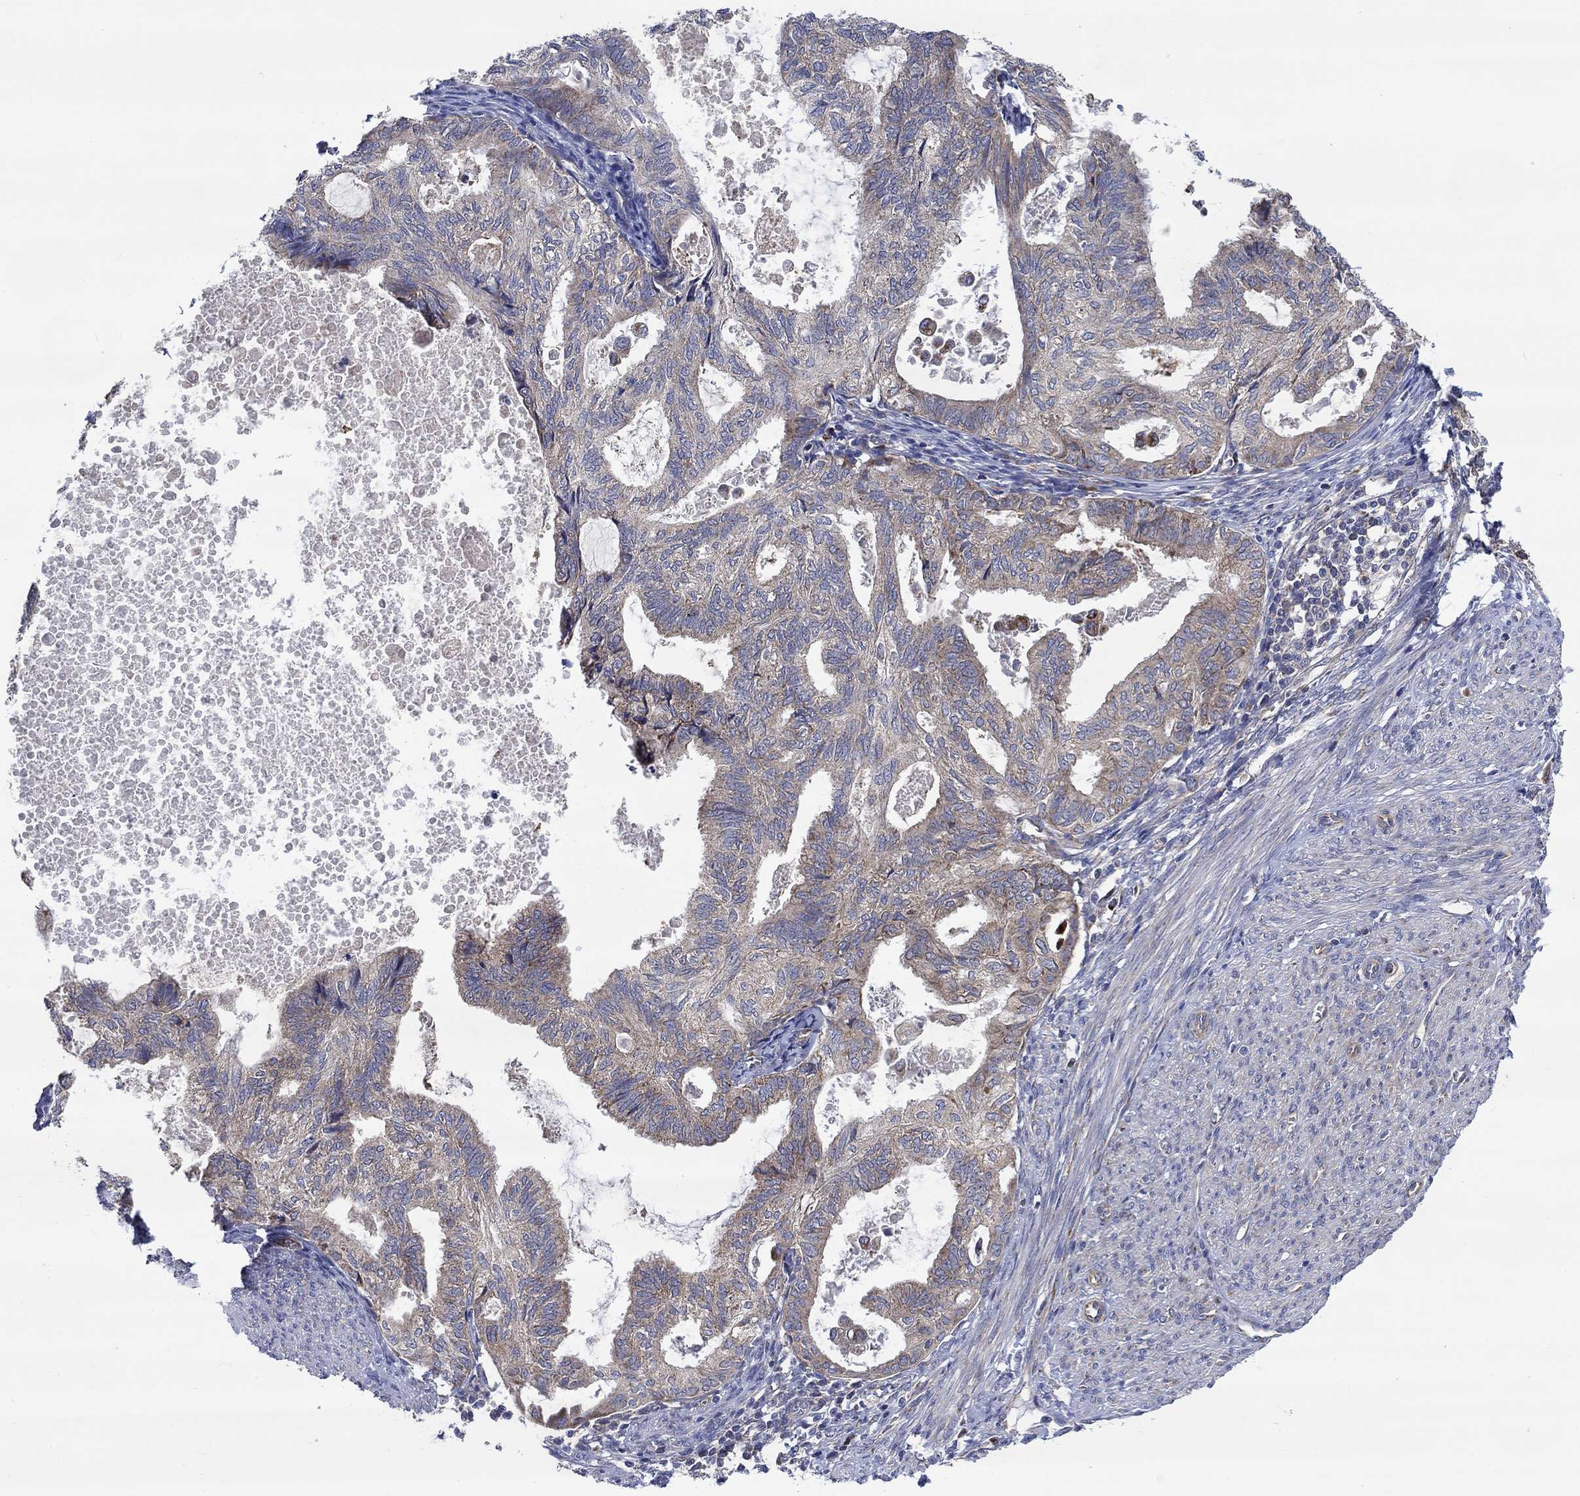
{"staining": {"intensity": "moderate", "quantity": "<25%", "location": "cytoplasmic/membranous"}, "tissue": "endometrial cancer", "cell_type": "Tumor cells", "image_type": "cancer", "snomed": [{"axis": "morphology", "description": "Adenocarcinoma, NOS"}, {"axis": "topography", "description": "Endometrium"}], "caption": "A low amount of moderate cytoplasmic/membranous staining is identified in approximately <25% of tumor cells in adenocarcinoma (endometrial) tissue.", "gene": "RPLP0", "patient": {"sex": "female", "age": 86}}